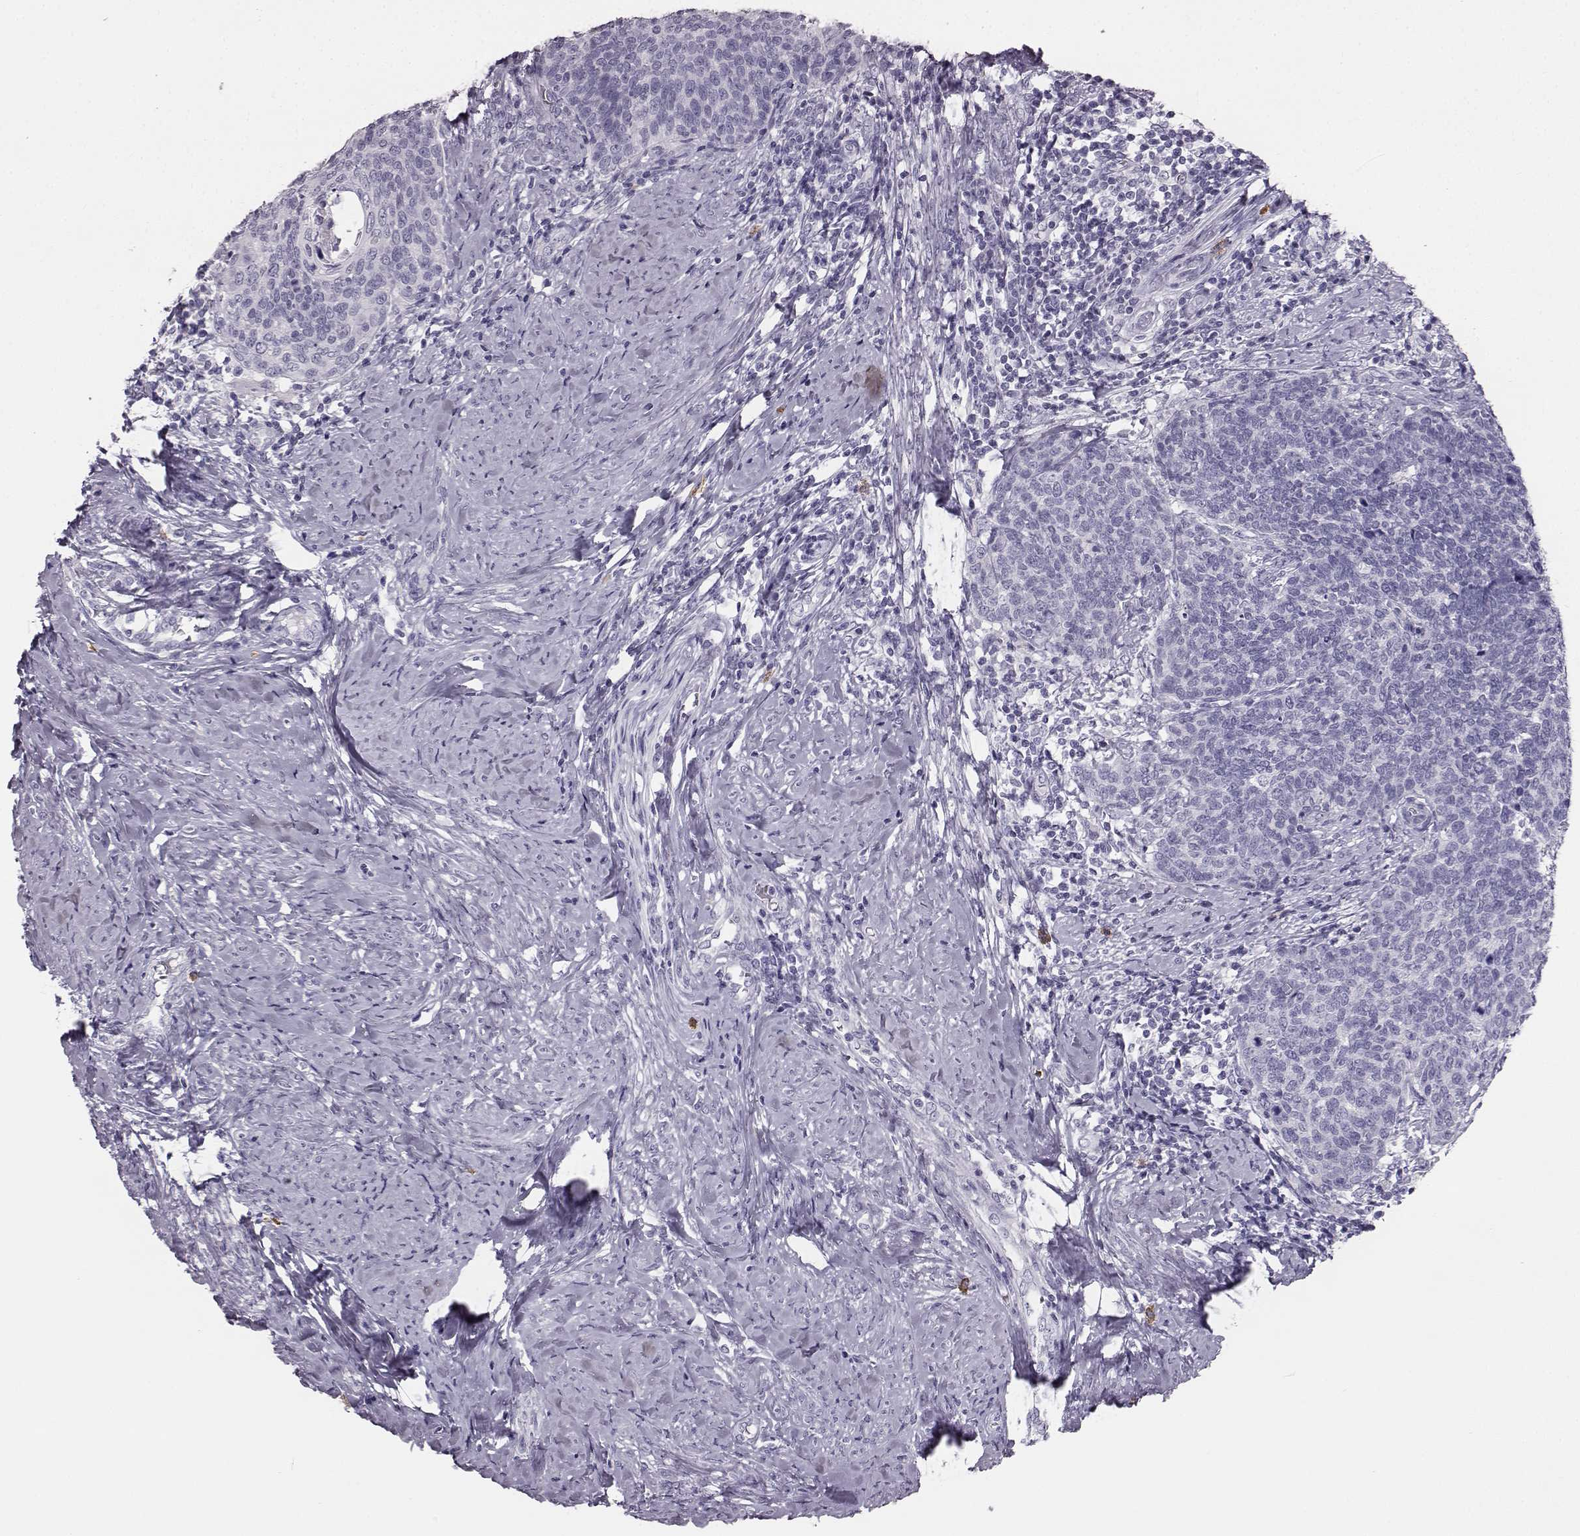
{"staining": {"intensity": "negative", "quantity": "none", "location": "none"}, "tissue": "cervical cancer", "cell_type": "Tumor cells", "image_type": "cancer", "snomed": [{"axis": "morphology", "description": "Normal tissue, NOS"}, {"axis": "morphology", "description": "Squamous cell carcinoma, NOS"}, {"axis": "topography", "description": "Cervix"}], "caption": "Tumor cells show no significant expression in cervical squamous cell carcinoma. (Brightfield microscopy of DAB immunohistochemistry at high magnification).", "gene": "NPTXR", "patient": {"sex": "female", "age": 39}}